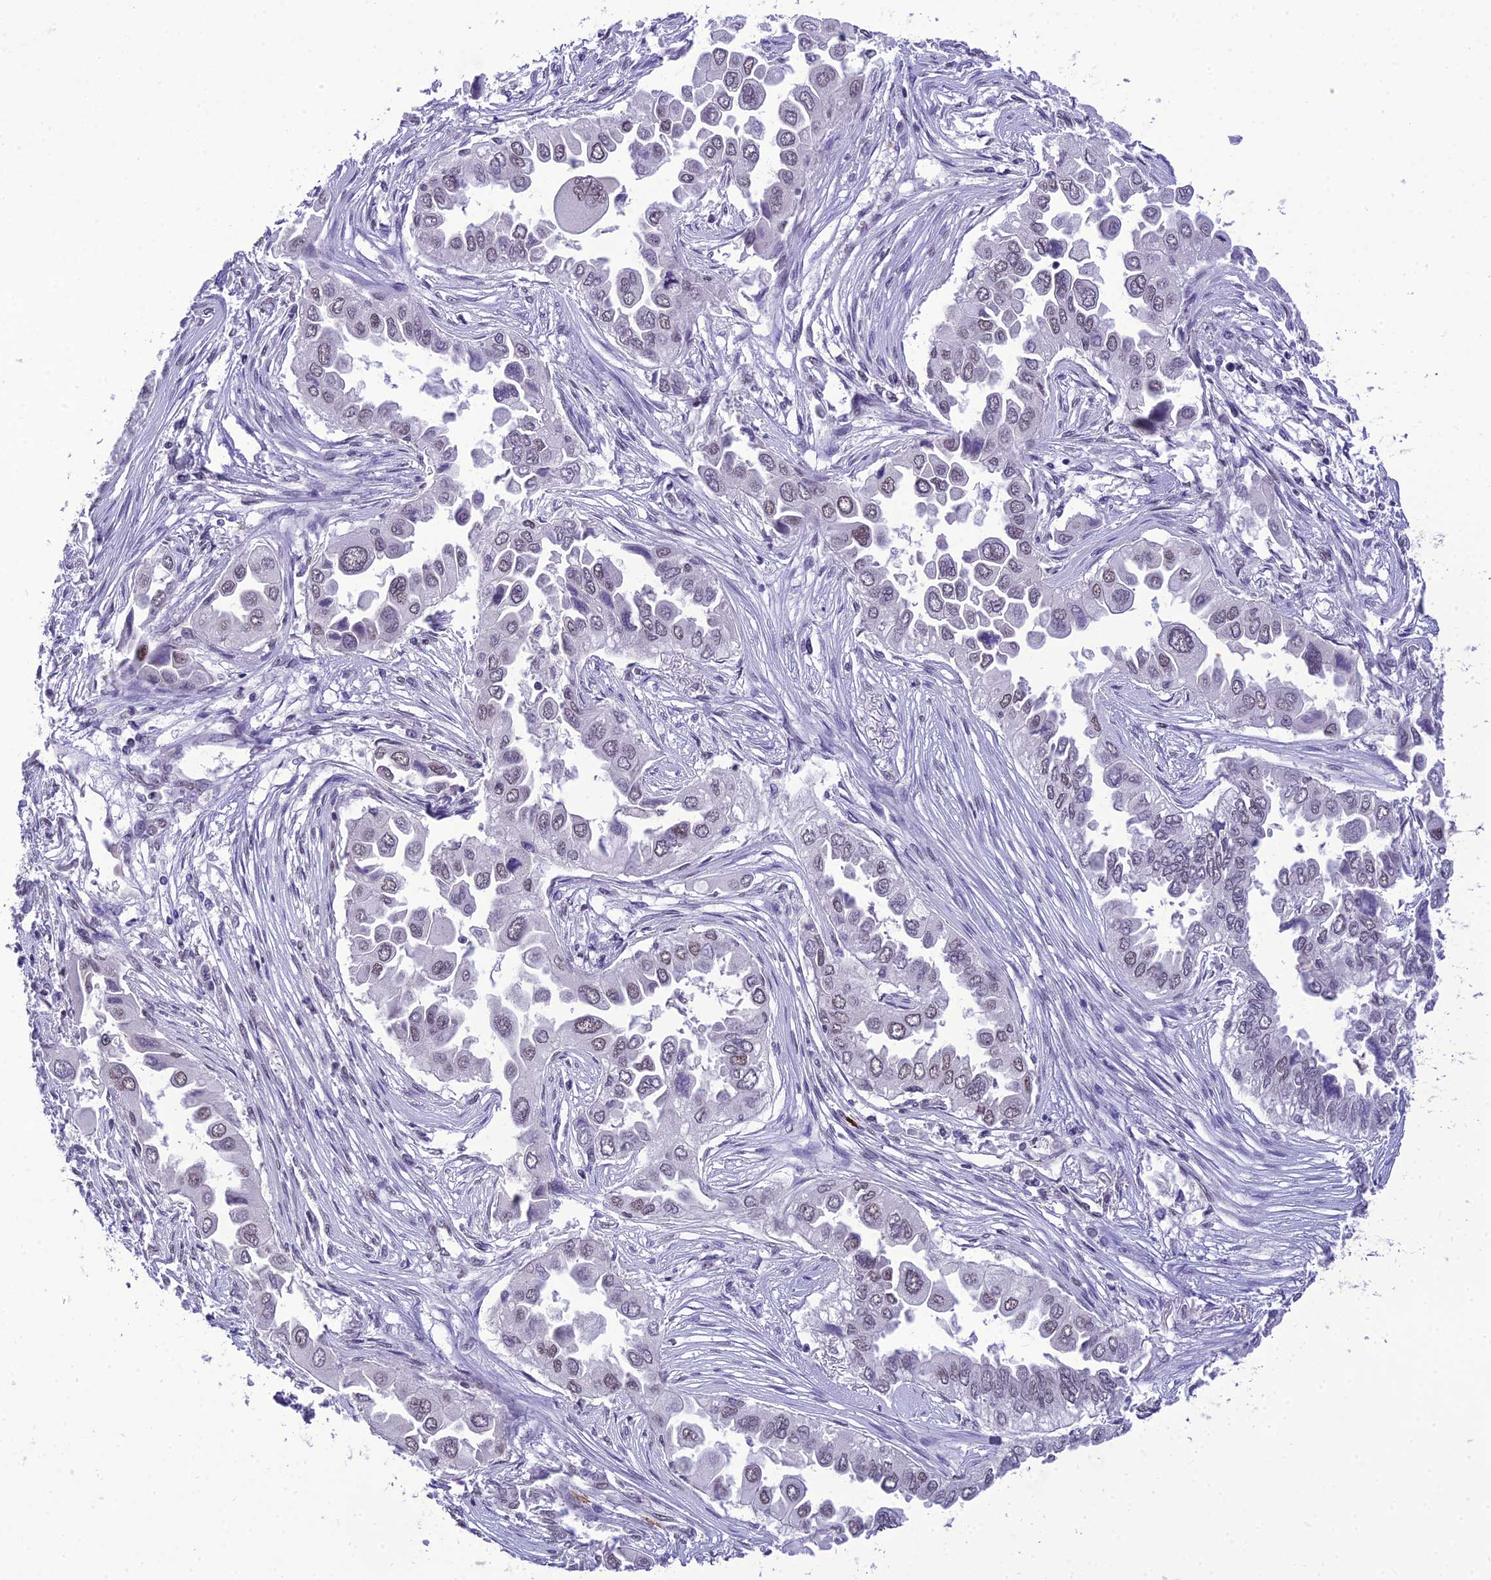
{"staining": {"intensity": "weak", "quantity": "<25%", "location": "nuclear"}, "tissue": "lung cancer", "cell_type": "Tumor cells", "image_type": "cancer", "snomed": [{"axis": "morphology", "description": "Adenocarcinoma, NOS"}, {"axis": "topography", "description": "Lung"}], "caption": "This is an immunohistochemistry (IHC) photomicrograph of human lung cancer. There is no positivity in tumor cells.", "gene": "SH3RF3", "patient": {"sex": "female", "age": 76}}